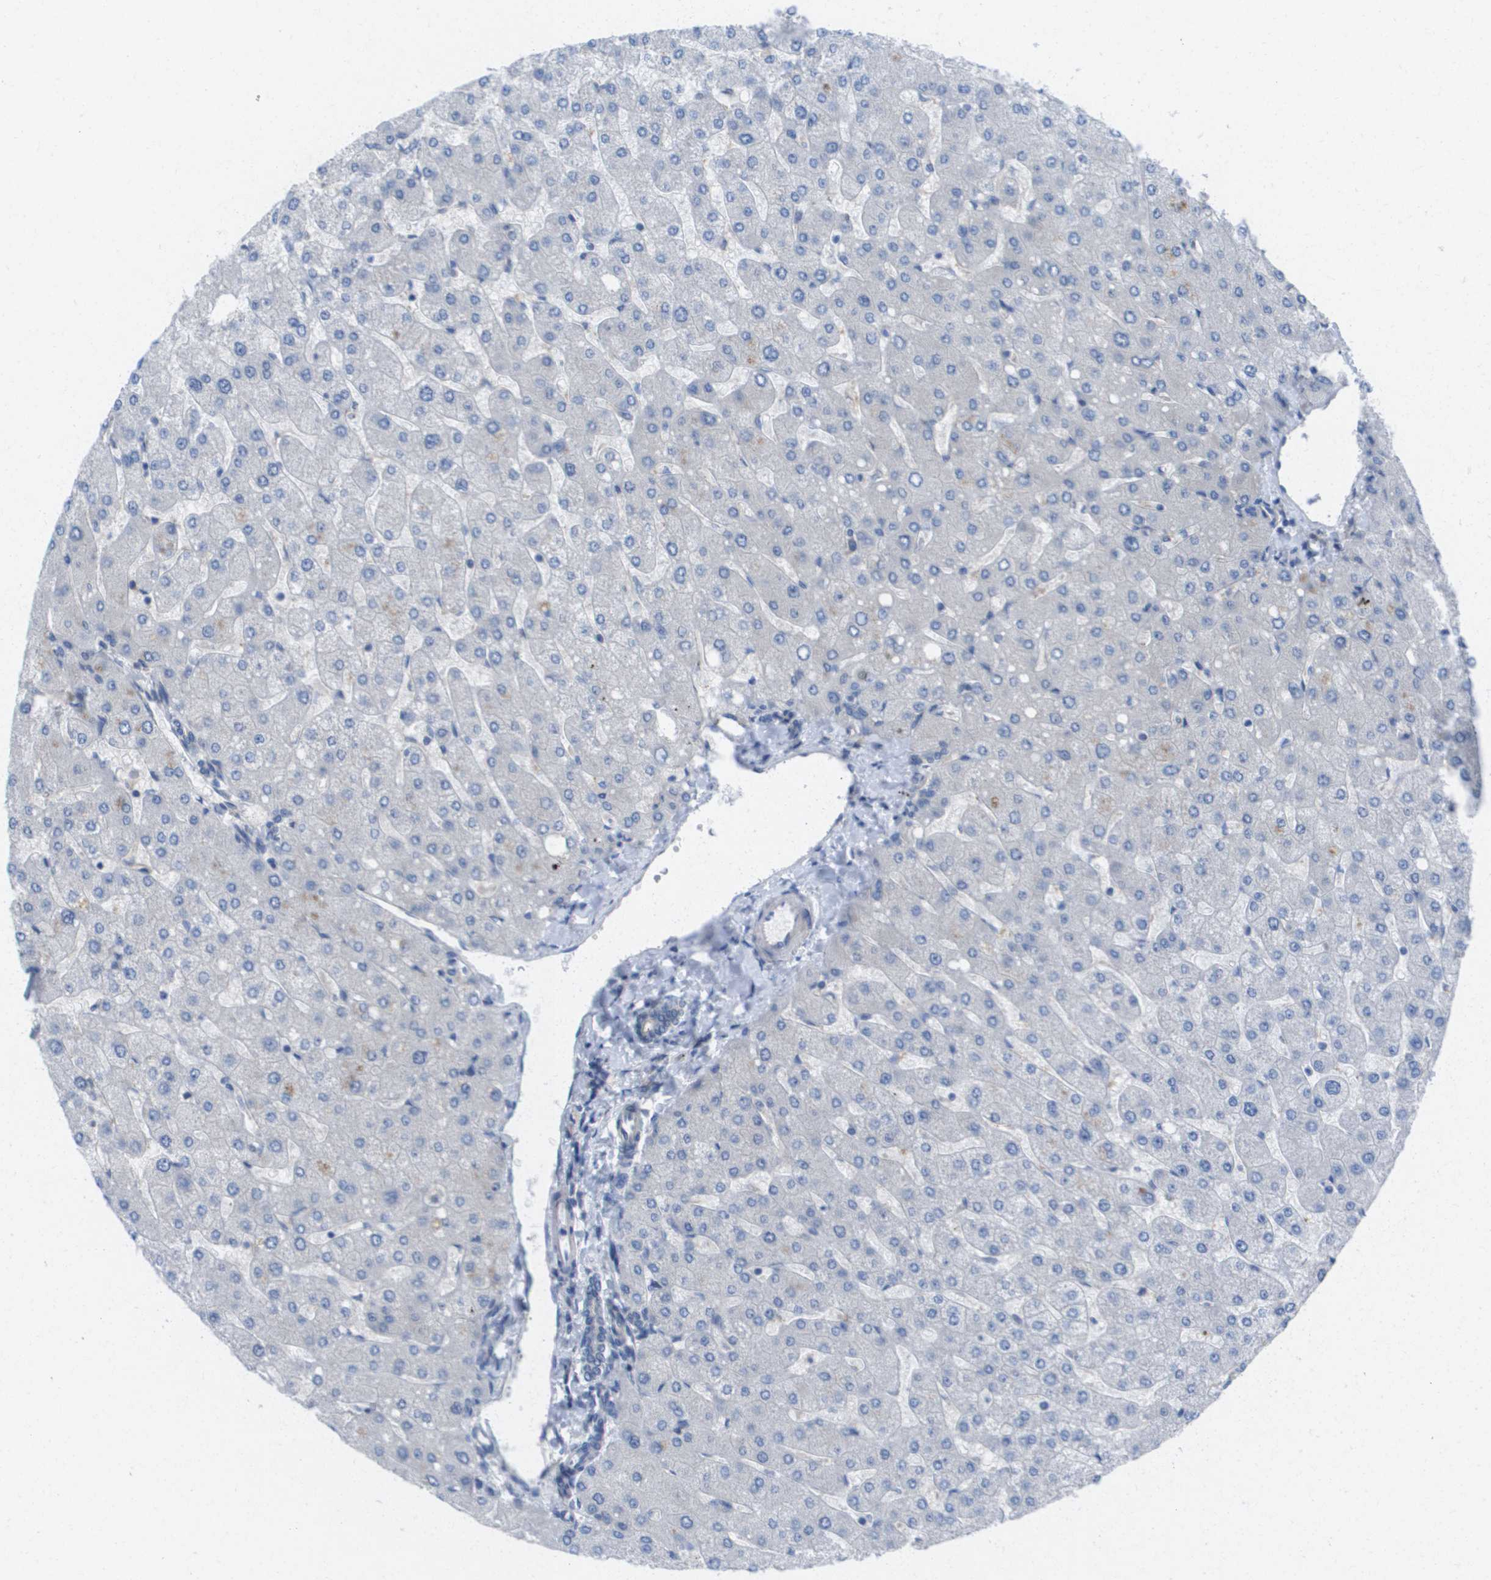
{"staining": {"intensity": "negative", "quantity": "none", "location": "none"}, "tissue": "liver", "cell_type": "Cholangiocytes", "image_type": "normal", "snomed": [{"axis": "morphology", "description": "Normal tissue, NOS"}, {"axis": "topography", "description": "Liver"}], "caption": "DAB (3,3'-diaminobenzidine) immunohistochemical staining of unremarkable human liver reveals no significant positivity in cholangiocytes.", "gene": "EIF4G2", "patient": {"sex": "male", "age": 55}}